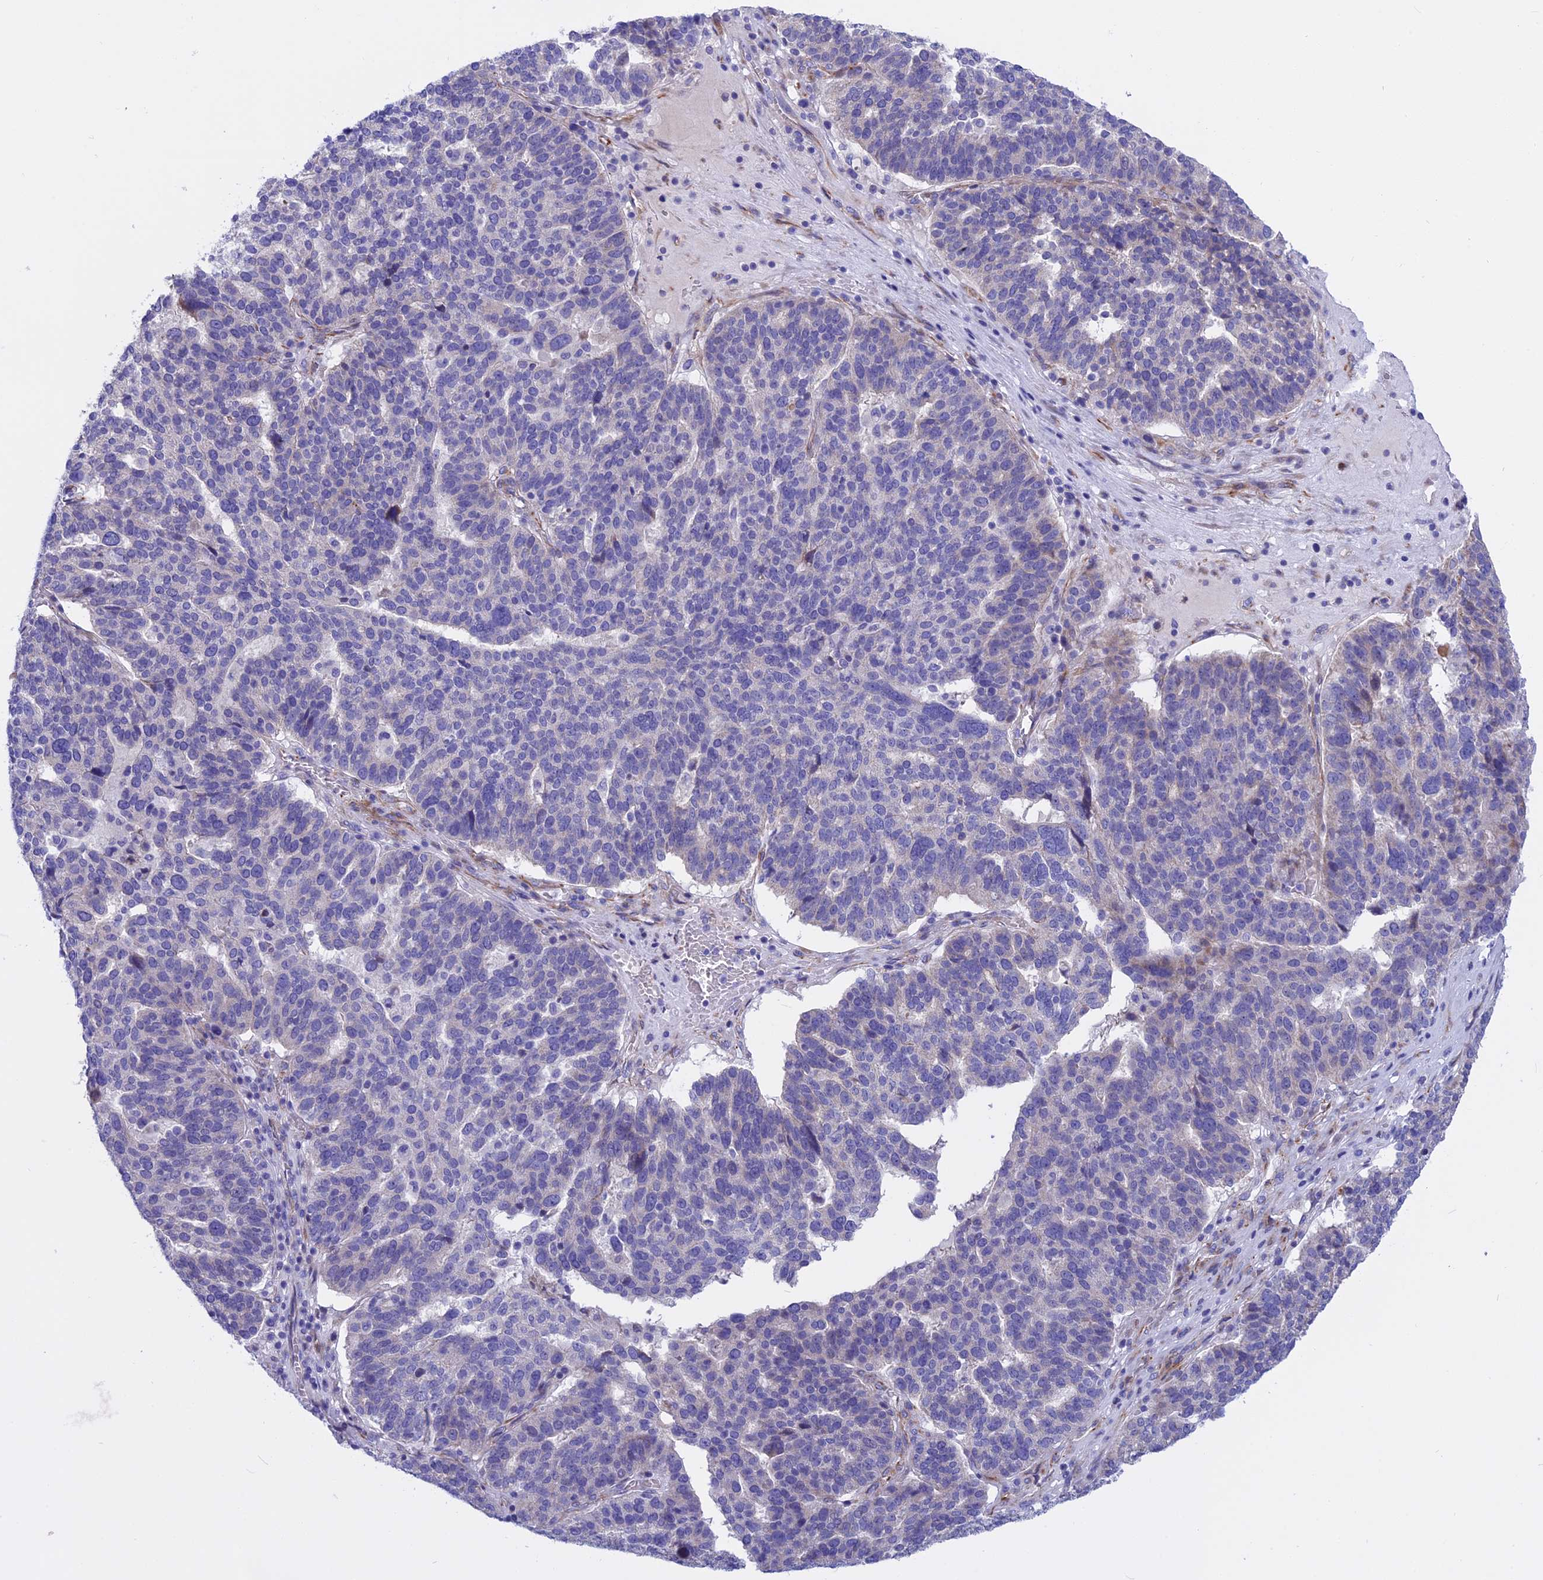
{"staining": {"intensity": "negative", "quantity": "none", "location": "none"}, "tissue": "ovarian cancer", "cell_type": "Tumor cells", "image_type": "cancer", "snomed": [{"axis": "morphology", "description": "Cystadenocarcinoma, serous, NOS"}, {"axis": "topography", "description": "Ovary"}], "caption": "Human serous cystadenocarcinoma (ovarian) stained for a protein using IHC shows no positivity in tumor cells.", "gene": "TMEM138", "patient": {"sex": "female", "age": 59}}